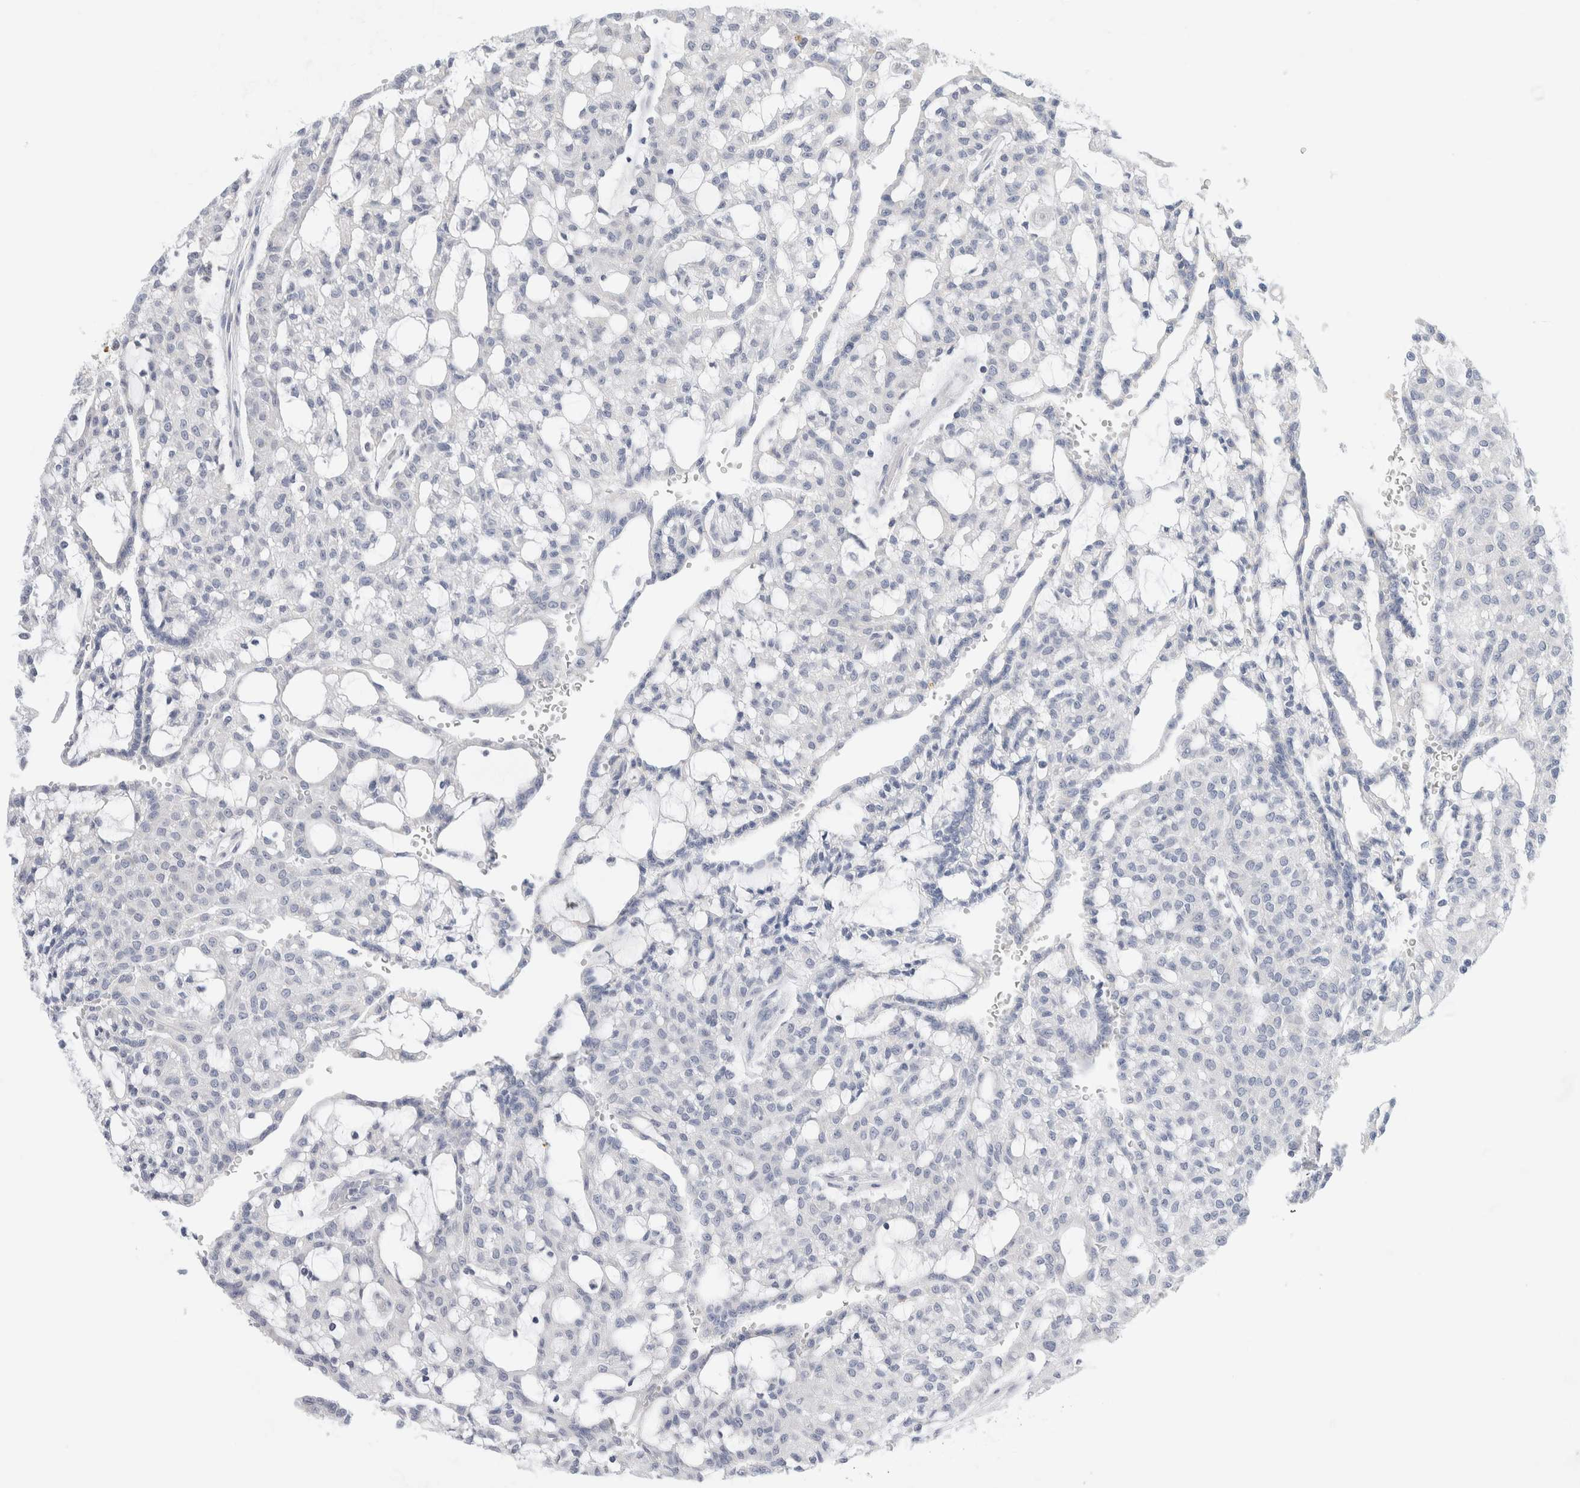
{"staining": {"intensity": "negative", "quantity": "none", "location": "none"}, "tissue": "renal cancer", "cell_type": "Tumor cells", "image_type": "cancer", "snomed": [{"axis": "morphology", "description": "Adenocarcinoma, NOS"}, {"axis": "topography", "description": "Kidney"}], "caption": "IHC photomicrograph of neoplastic tissue: human renal cancer (adenocarcinoma) stained with DAB (3,3'-diaminobenzidine) displays no significant protein expression in tumor cells.", "gene": "SLC22A12", "patient": {"sex": "male", "age": 63}}